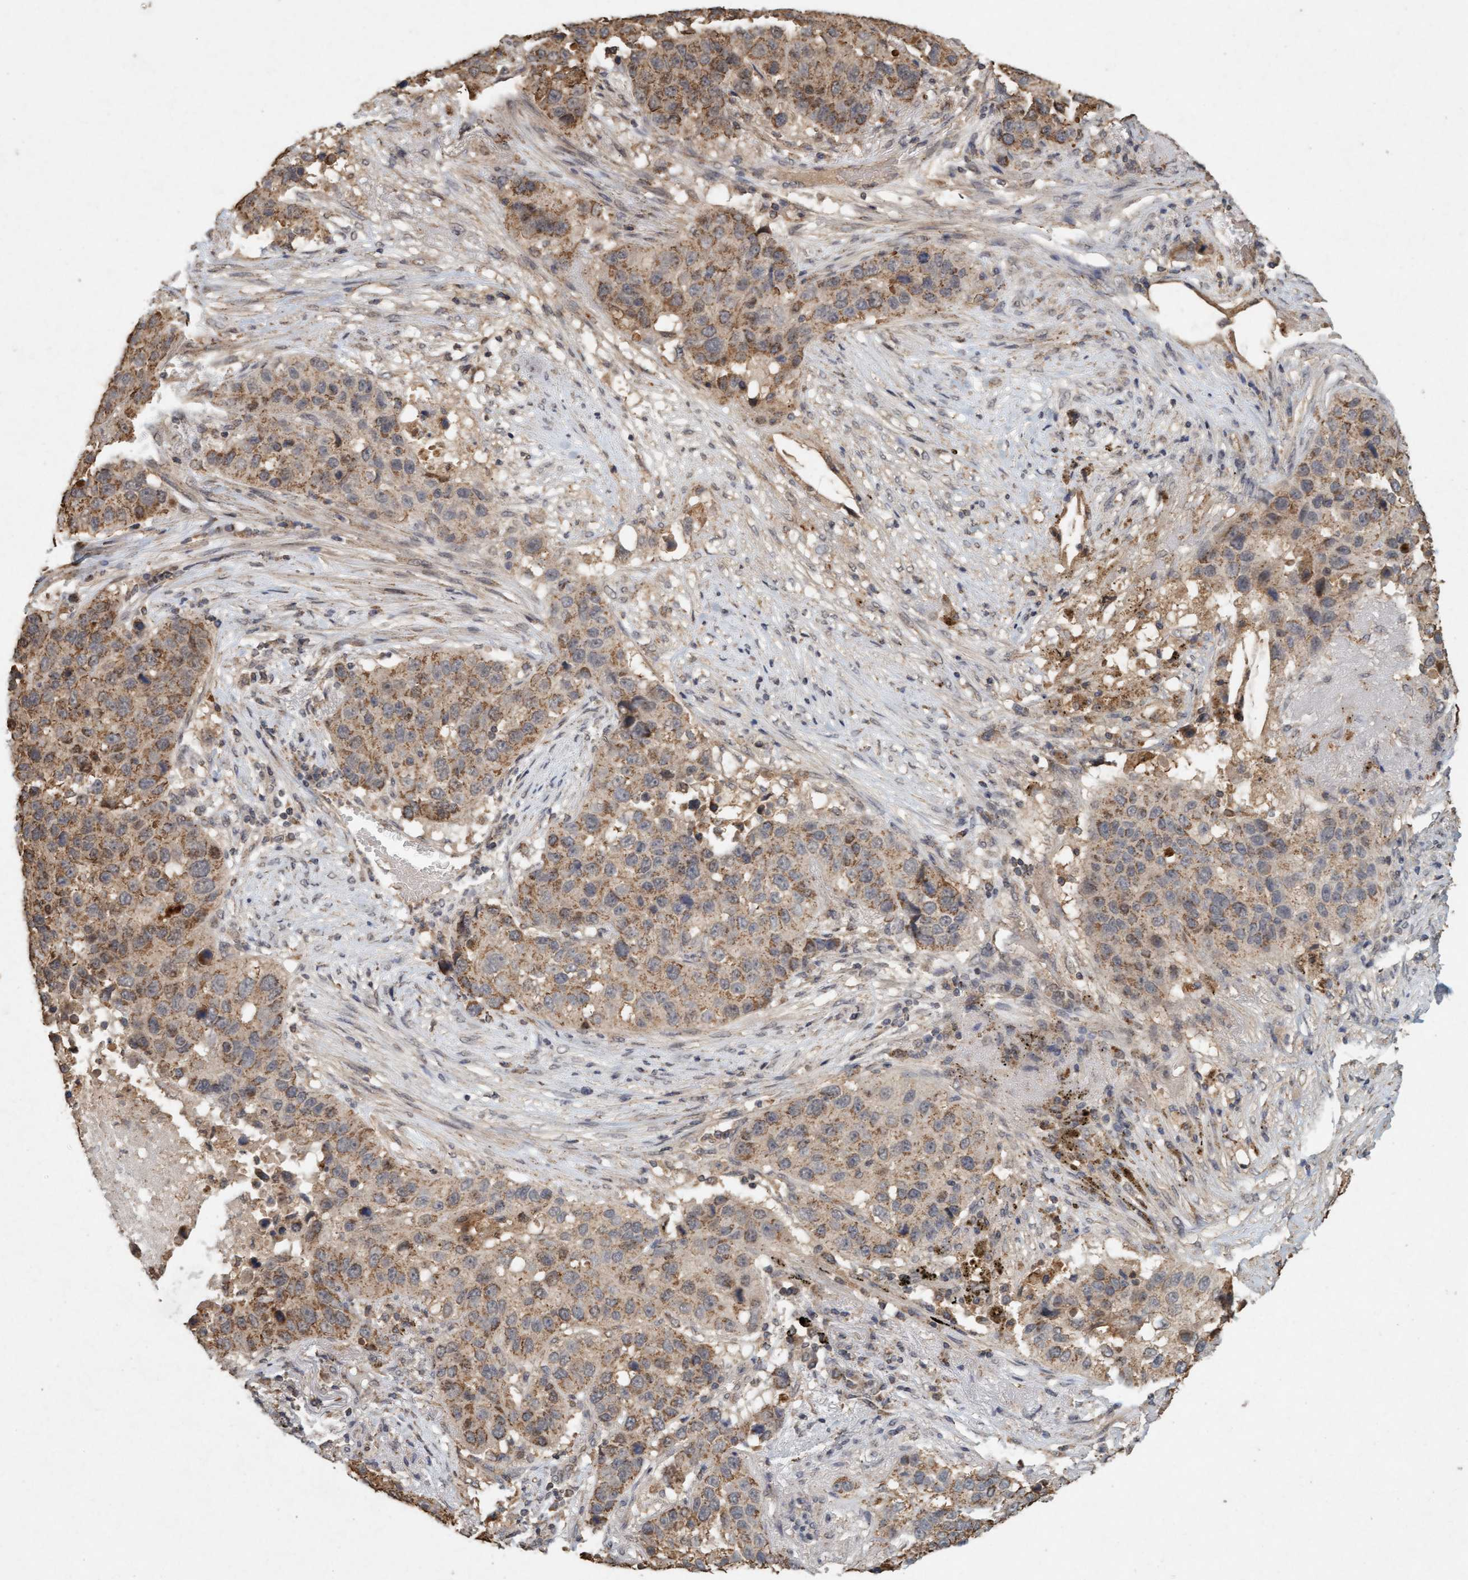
{"staining": {"intensity": "weak", "quantity": ">75%", "location": "cytoplasmic/membranous"}, "tissue": "lung cancer", "cell_type": "Tumor cells", "image_type": "cancer", "snomed": [{"axis": "morphology", "description": "Squamous cell carcinoma, NOS"}, {"axis": "topography", "description": "Lung"}], "caption": "Immunohistochemical staining of lung cancer displays weak cytoplasmic/membranous protein staining in about >75% of tumor cells.", "gene": "VSIG8", "patient": {"sex": "male", "age": 57}}